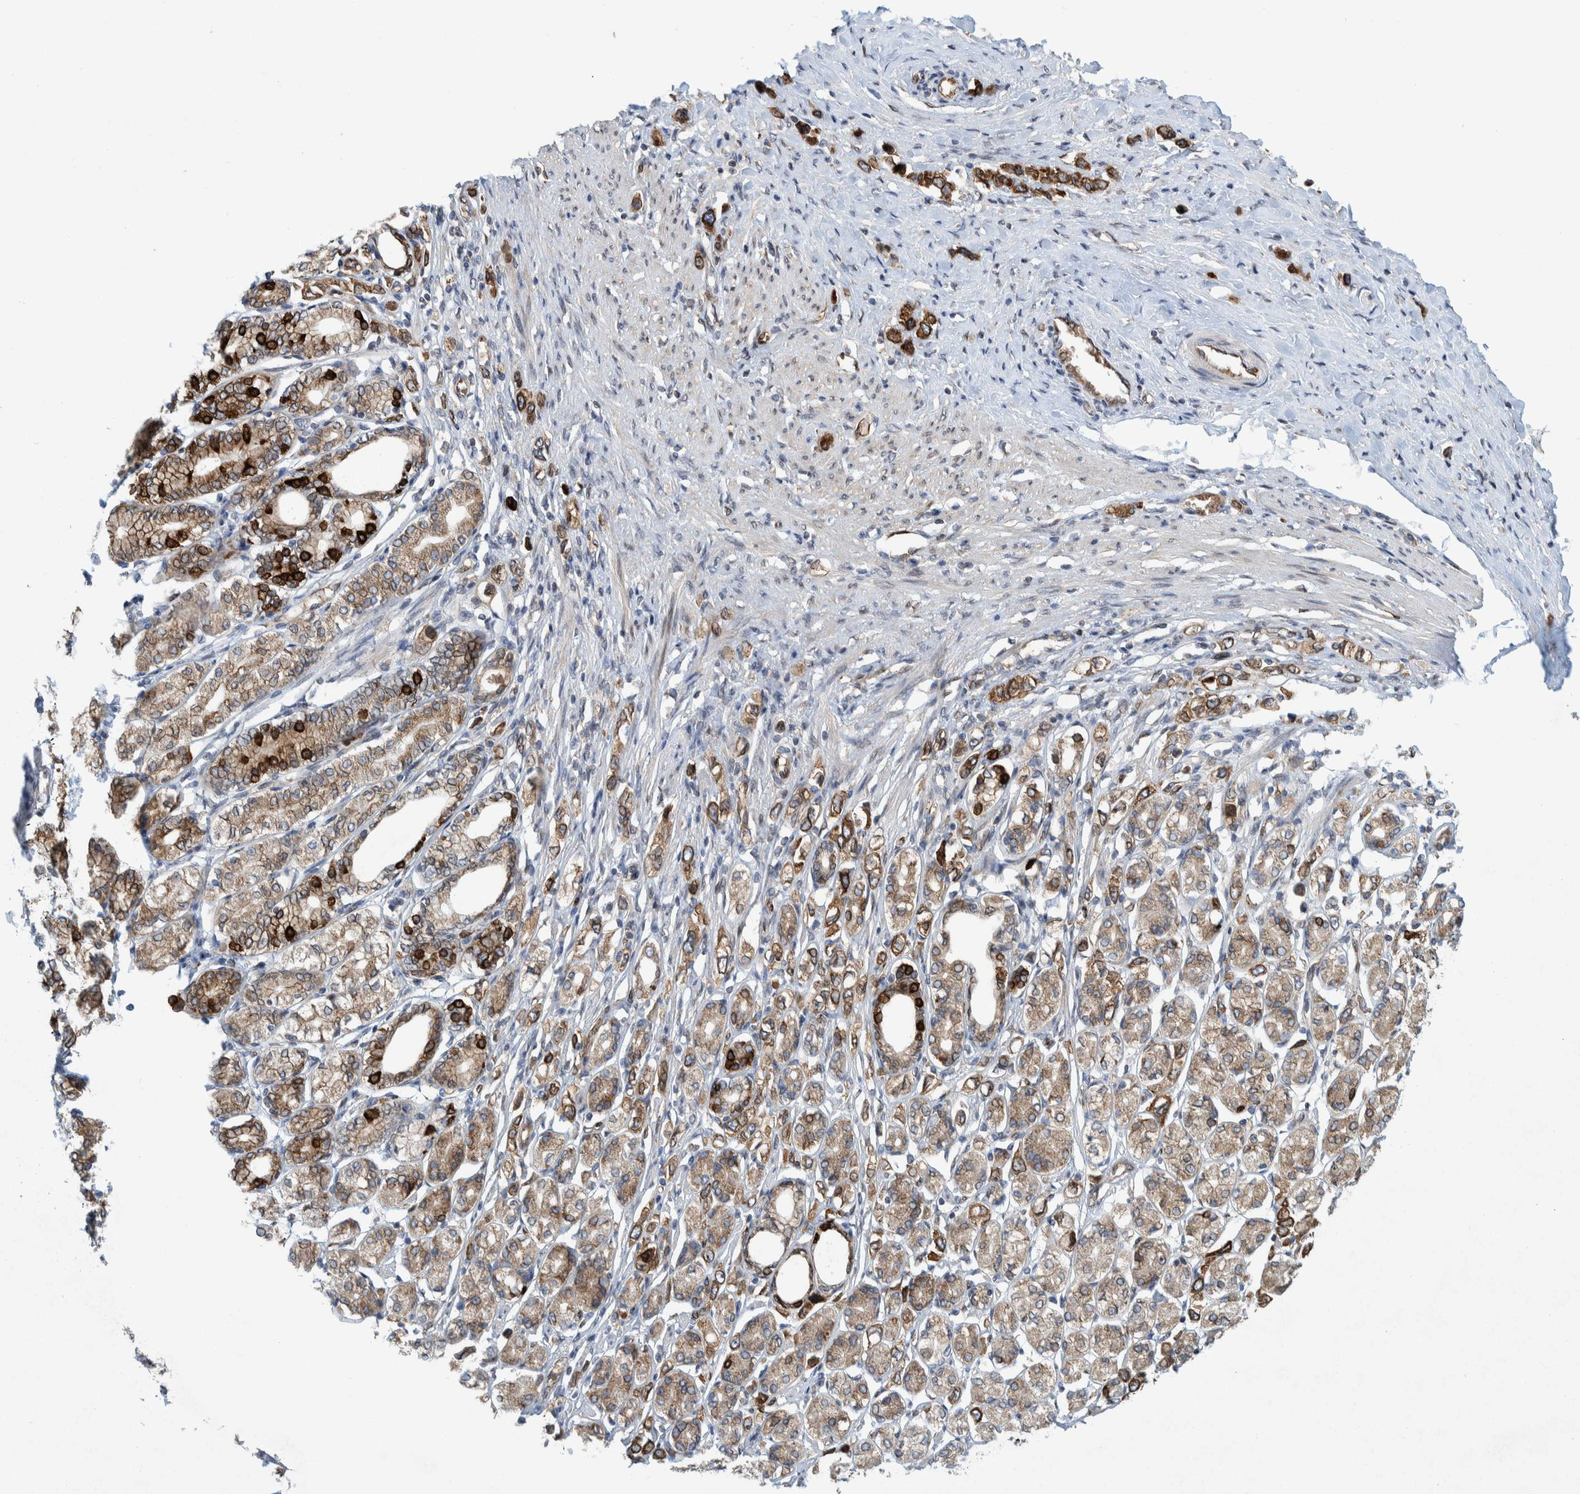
{"staining": {"intensity": "strong", "quantity": ">75%", "location": "cytoplasmic/membranous"}, "tissue": "stomach cancer", "cell_type": "Tumor cells", "image_type": "cancer", "snomed": [{"axis": "morphology", "description": "Adenocarcinoma, NOS"}, {"axis": "topography", "description": "Stomach"}], "caption": "Protein staining of adenocarcinoma (stomach) tissue reveals strong cytoplasmic/membranous positivity in about >75% of tumor cells.", "gene": "THEM6", "patient": {"sex": "female", "age": 65}}